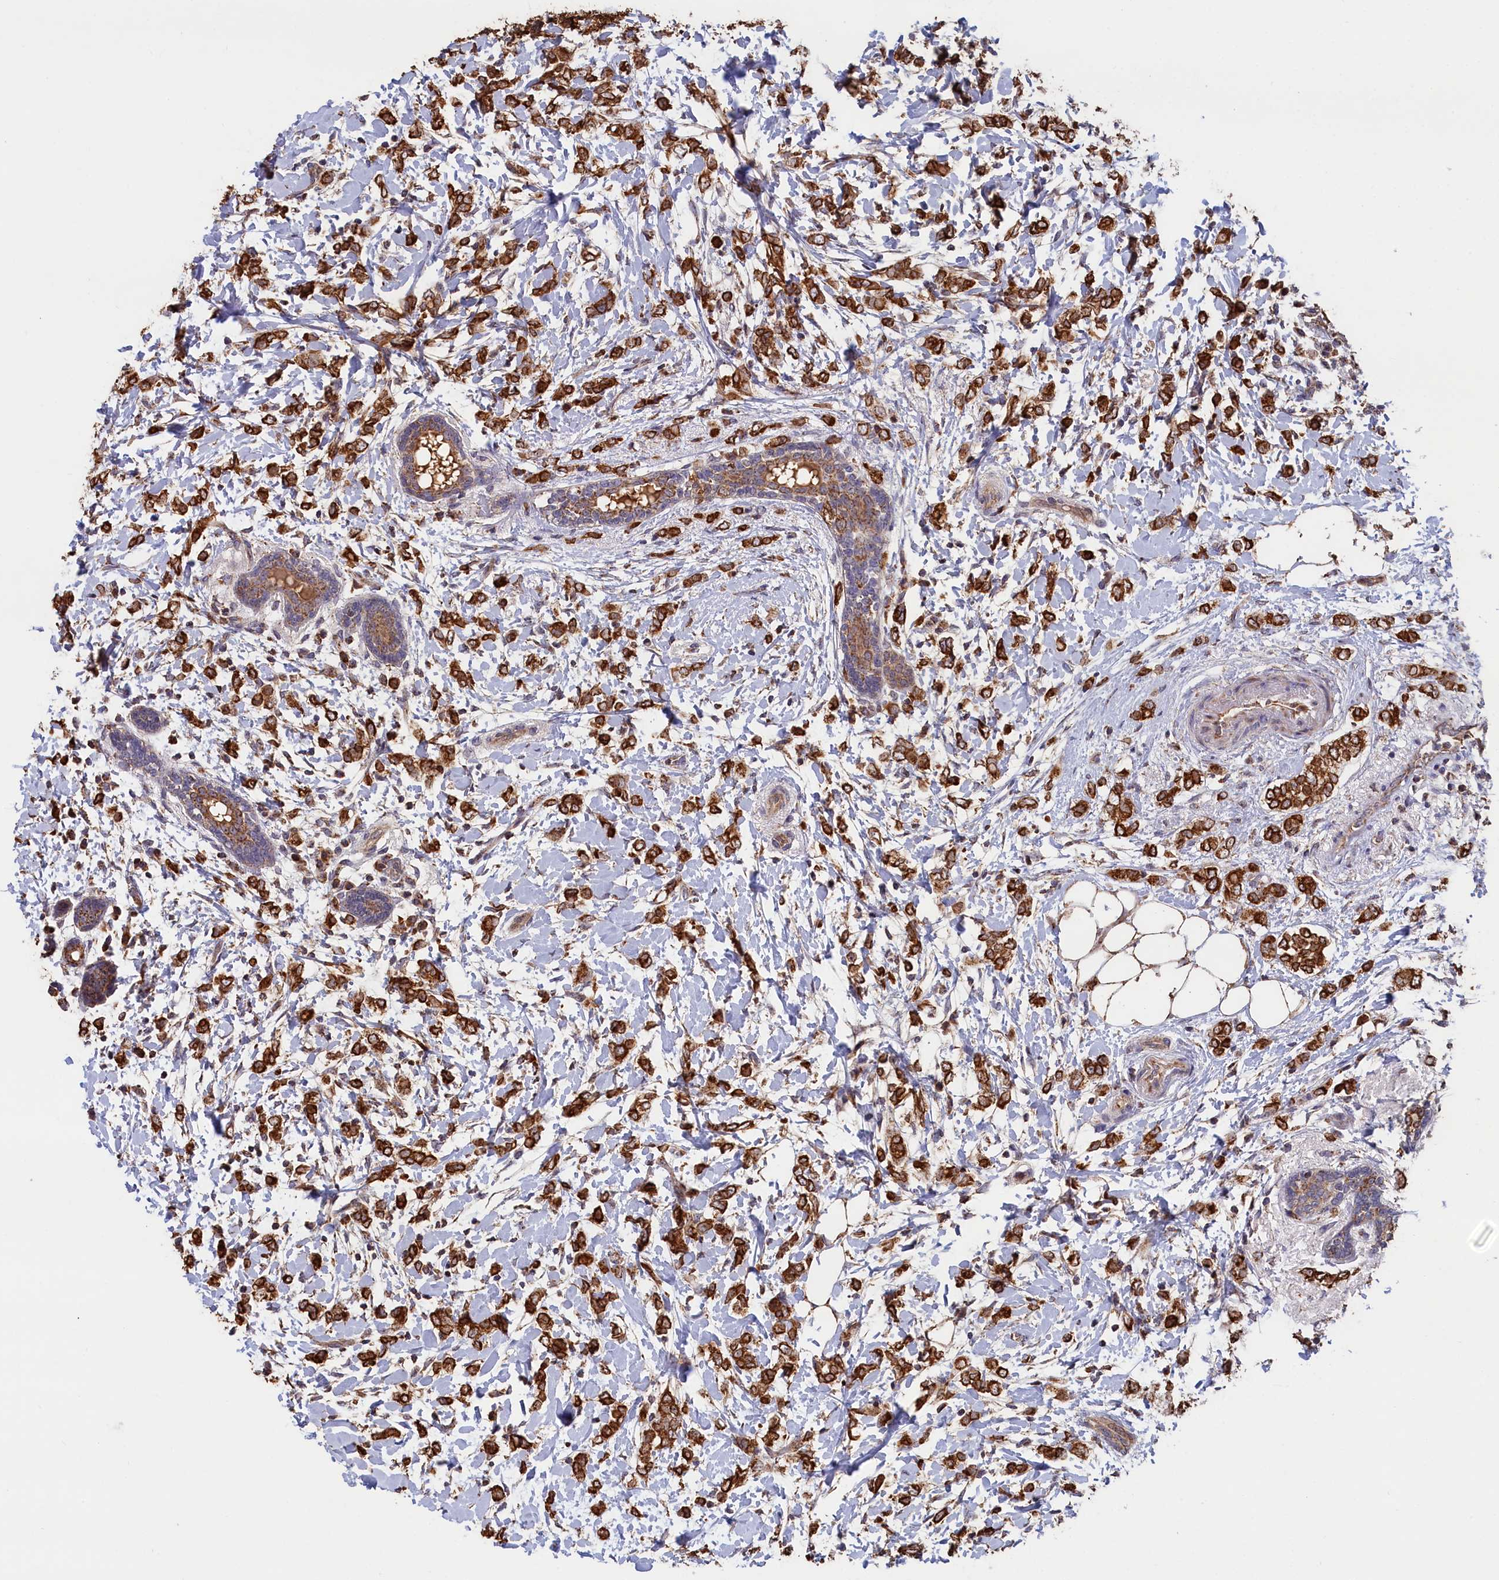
{"staining": {"intensity": "strong", "quantity": ">75%", "location": "cytoplasmic/membranous"}, "tissue": "breast cancer", "cell_type": "Tumor cells", "image_type": "cancer", "snomed": [{"axis": "morphology", "description": "Normal tissue, NOS"}, {"axis": "morphology", "description": "Lobular carcinoma"}, {"axis": "topography", "description": "Breast"}], "caption": "Immunohistochemistry (IHC) image of neoplastic tissue: human breast cancer (lobular carcinoma) stained using immunohistochemistry reveals high levels of strong protein expression localized specifically in the cytoplasmic/membranous of tumor cells, appearing as a cytoplasmic/membranous brown color.", "gene": "ZNF816", "patient": {"sex": "female", "age": 47}}